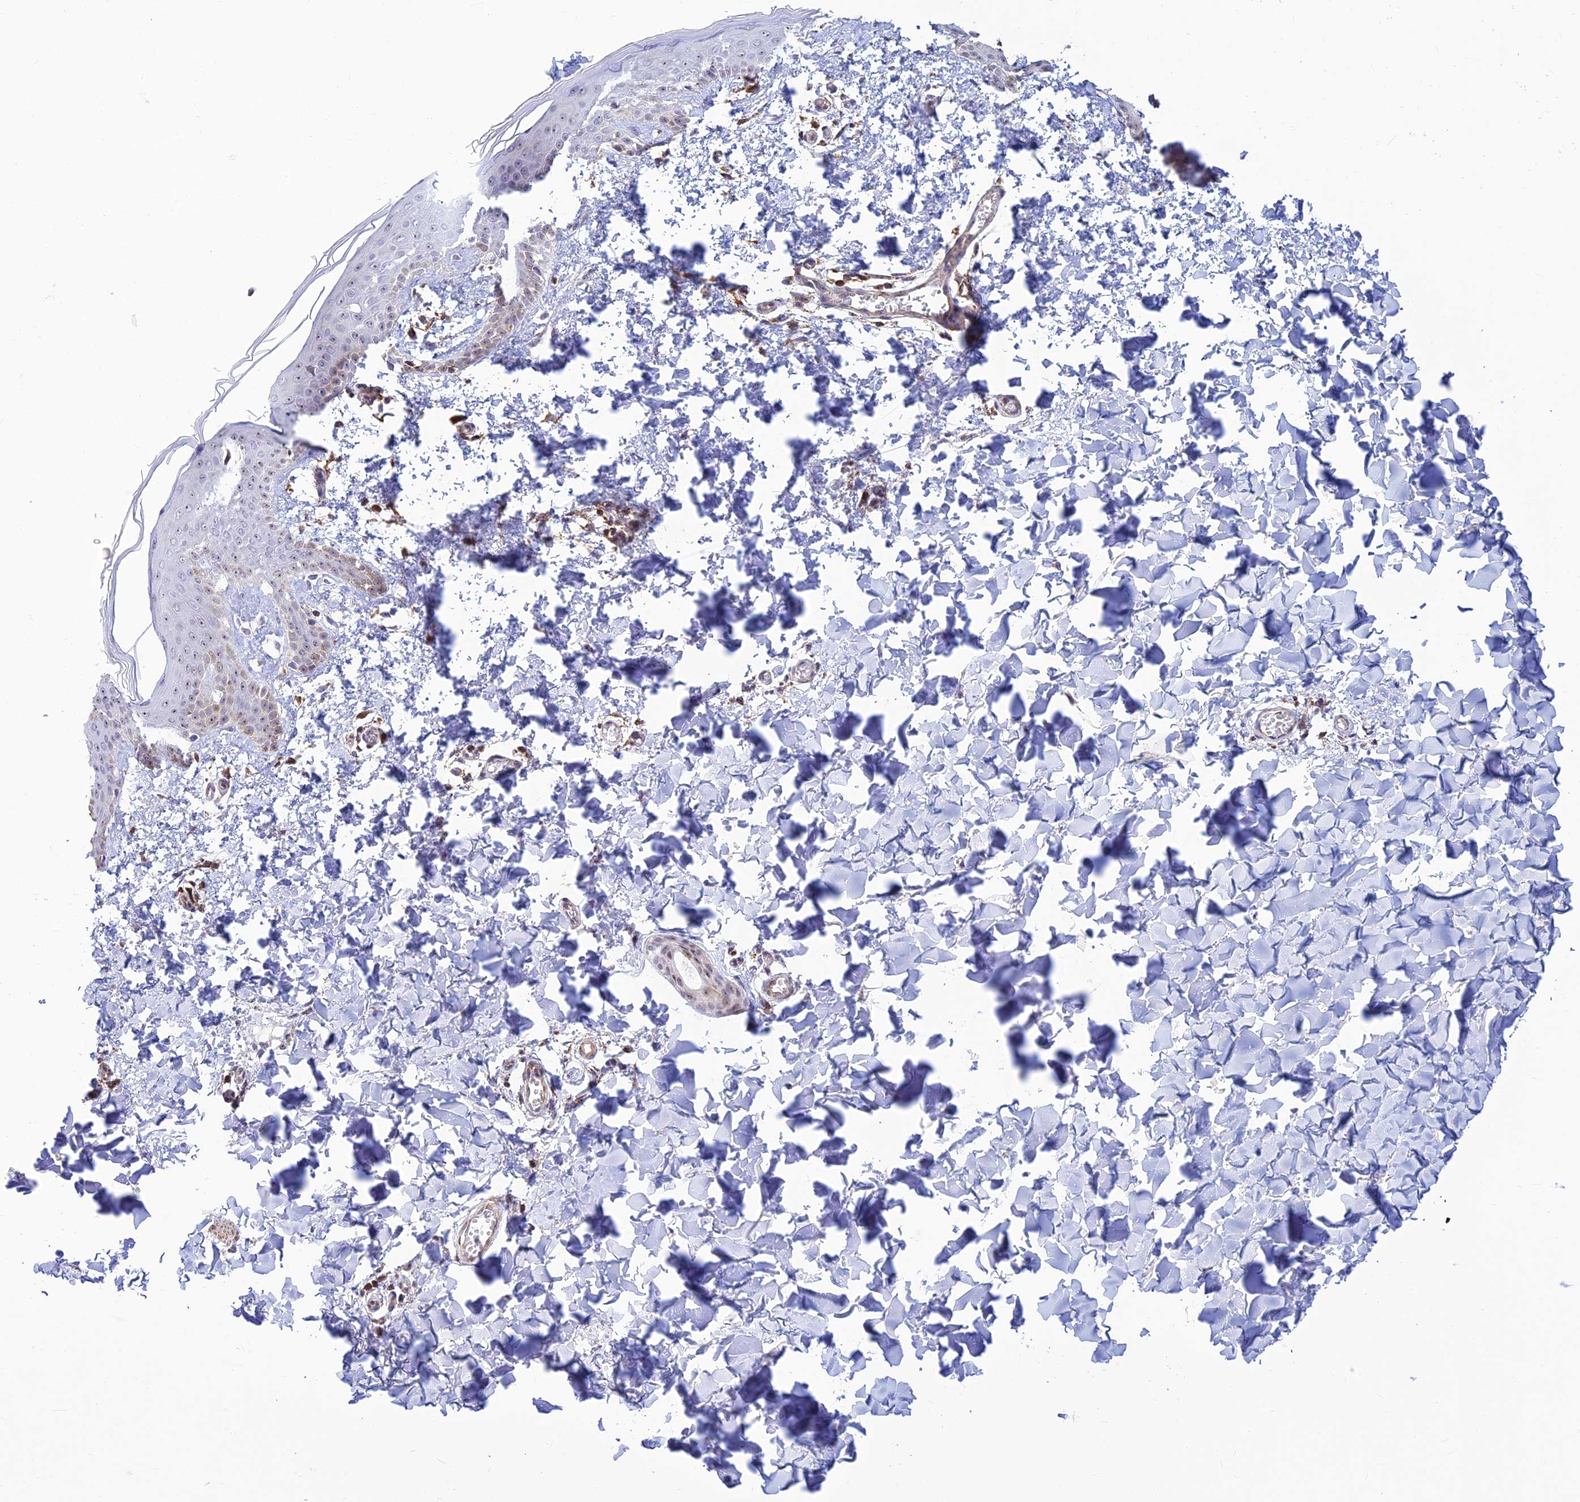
{"staining": {"intensity": "negative", "quantity": "none", "location": "none"}, "tissue": "skin", "cell_type": "Fibroblasts", "image_type": "normal", "snomed": [{"axis": "morphology", "description": "Normal tissue, NOS"}, {"axis": "topography", "description": "Skin"}], "caption": "The immunohistochemistry (IHC) image has no significant positivity in fibroblasts of skin.", "gene": "POLR1G", "patient": {"sex": "male", "age": 36}}